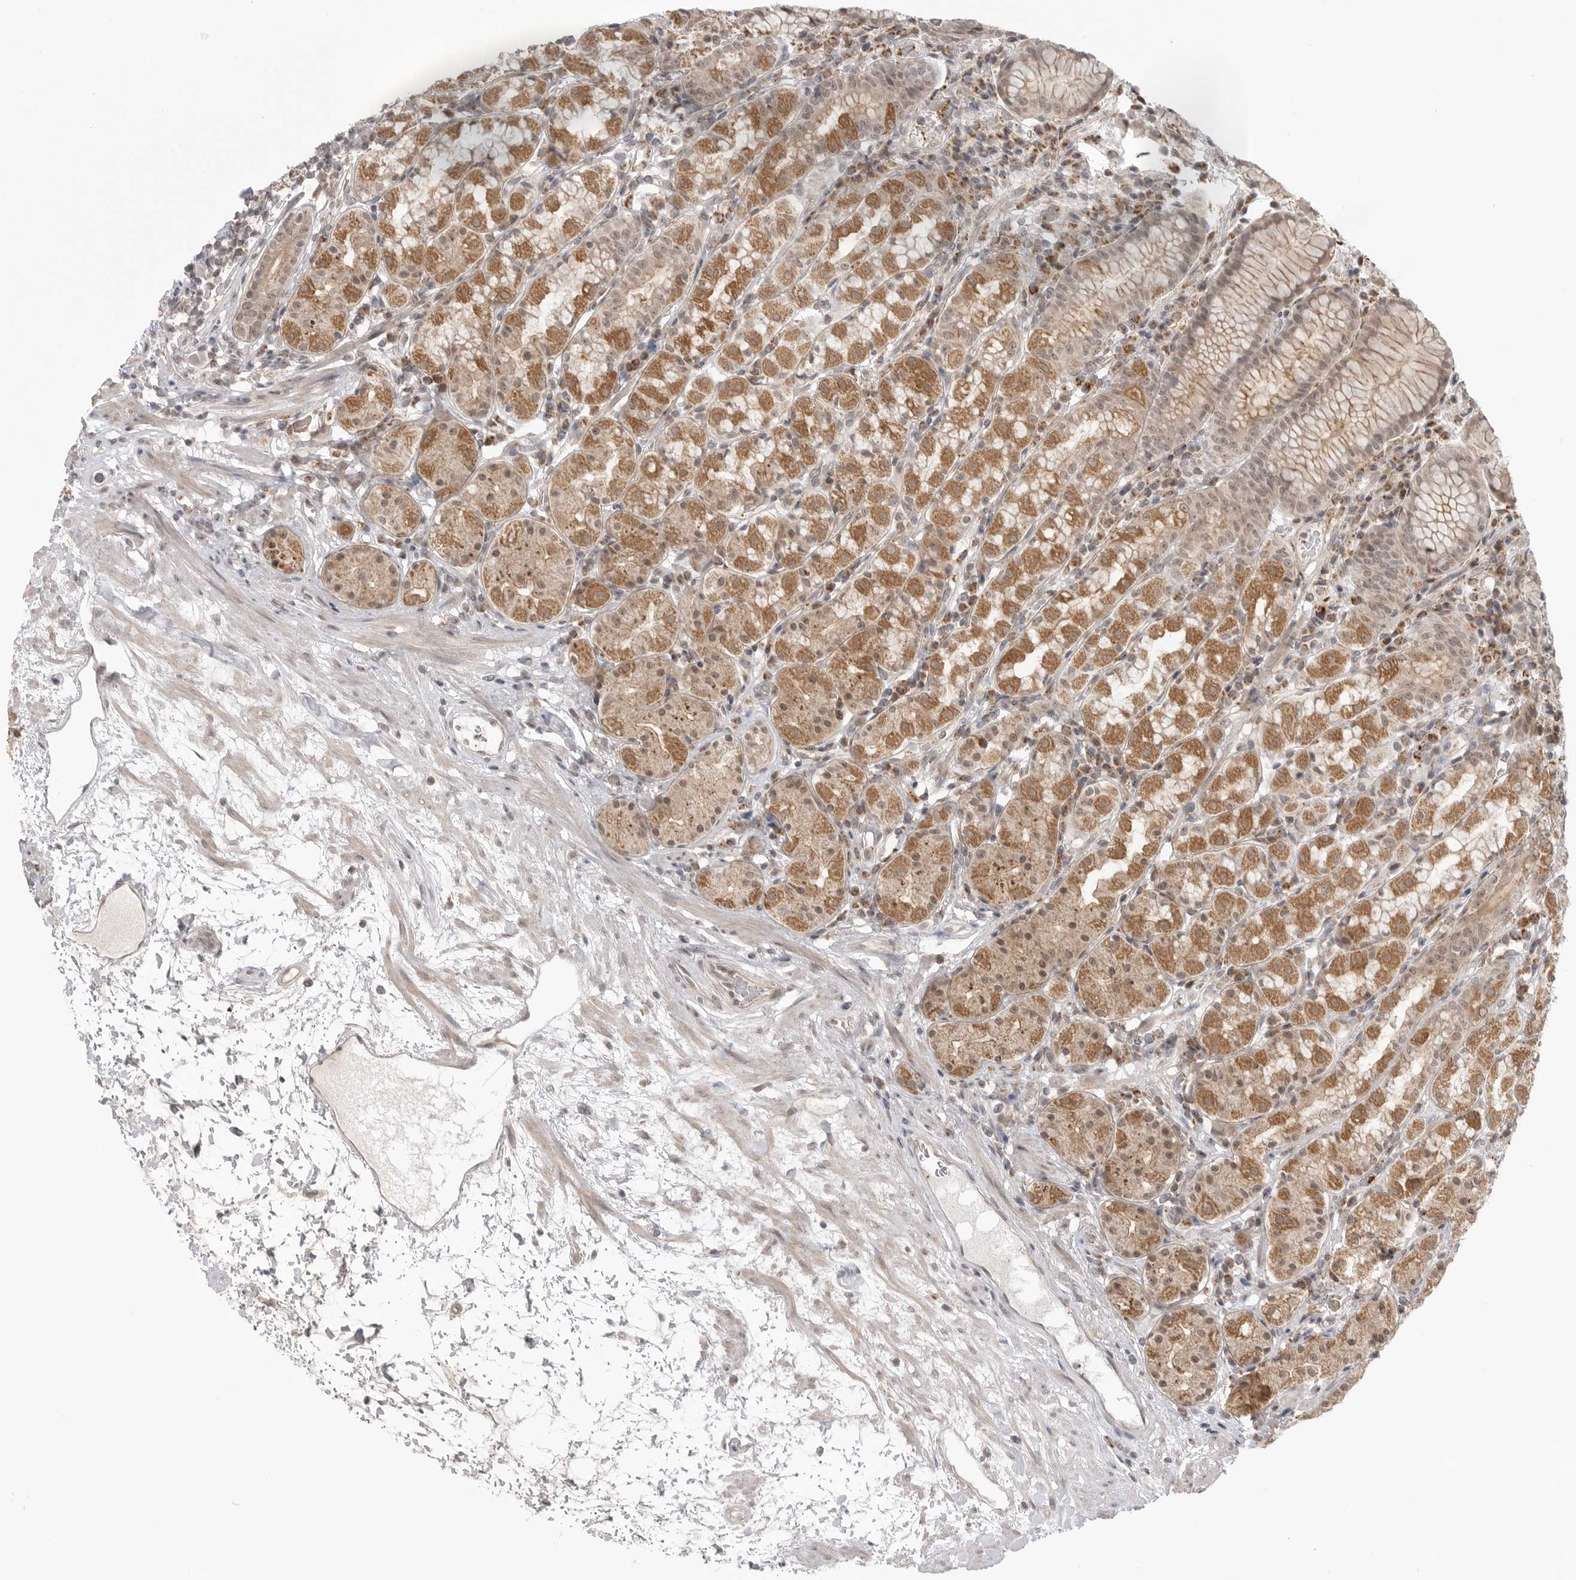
{"staining": {"intensity": "moderate", "quantity": ">75%", "location": "cytoplasmic/membranous,nuclear"}, "tissue": "stomach", "cell_type": "Glandular cells", "image_type": "normal", "snomed": [{"axis": "morphology", "description": "Normal tissue, NOS"}, {"axis": "topography", "description": "Stomach, lower"}], "caption": "The image displays a brown stain indicating the presence of a protein in the cytoplasmic/membranous,nuclear of glandular cells in stomach. (Stains: DAB (3,3'-diaminobenzidine) in brown, nuclei in blue, Microscopy: brightfield microscopy at high magnification).", "gene": "KALRN", "patient": {"sex": "female", "age": 56}}